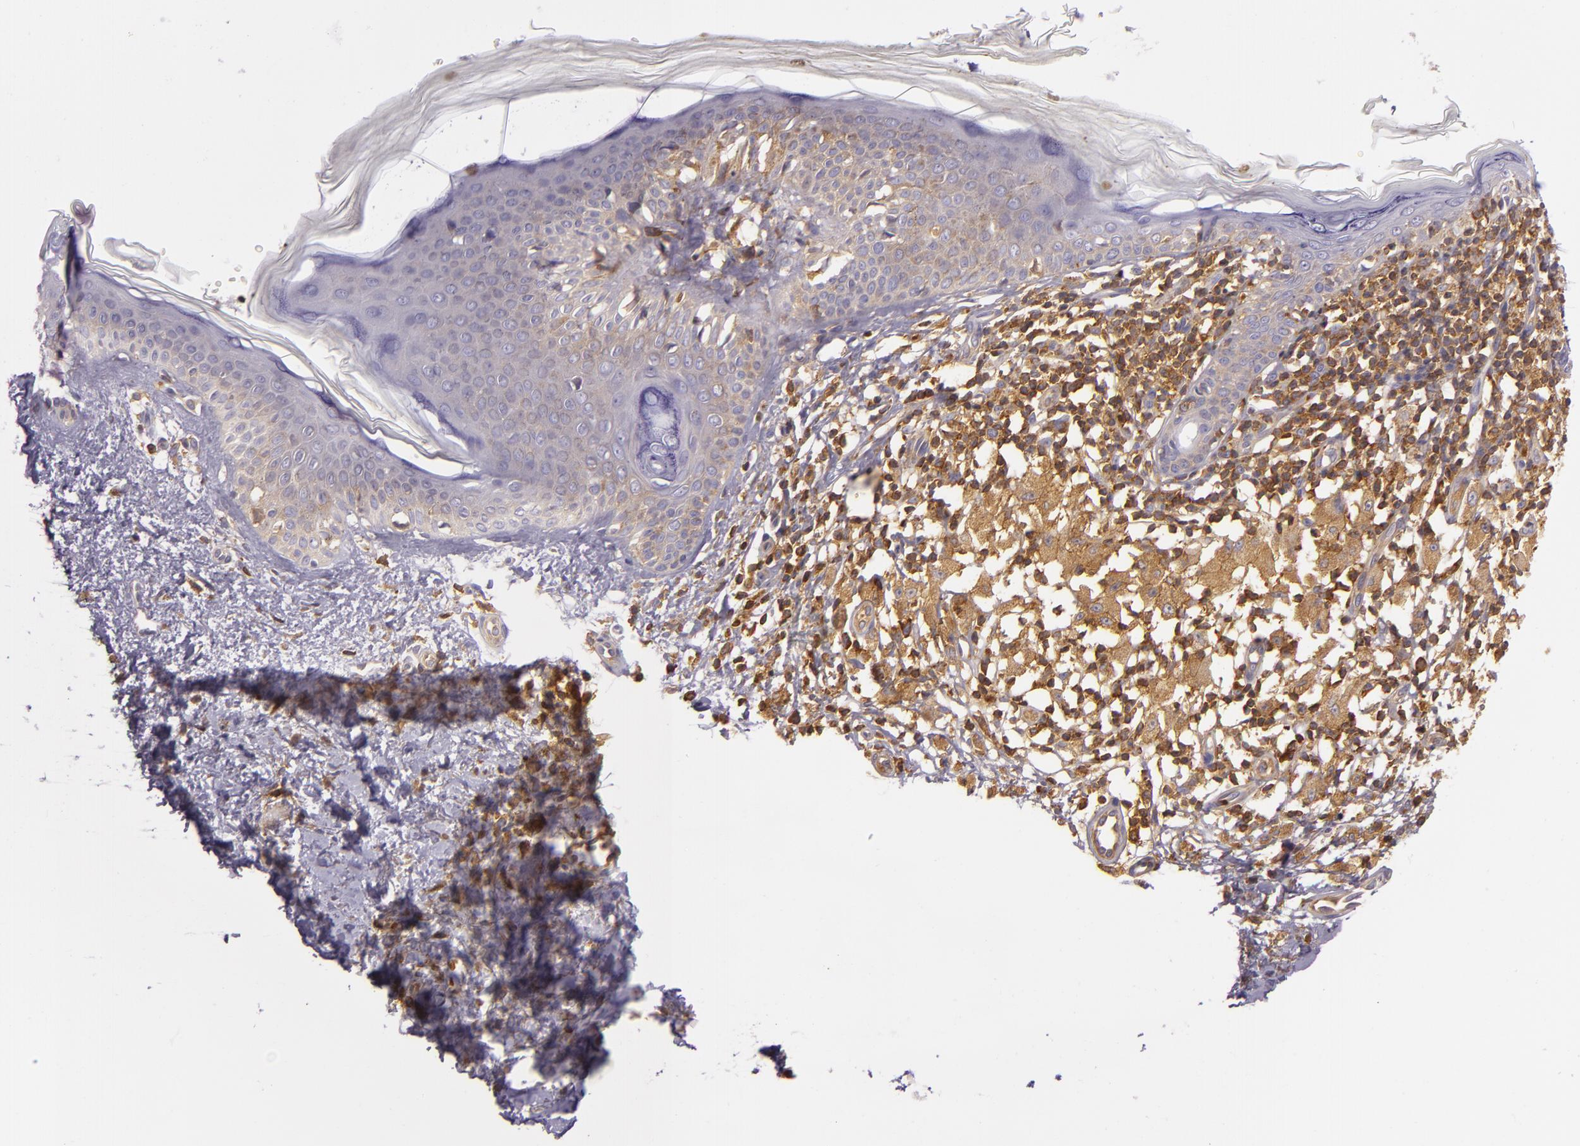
{"staining": {"intensity": "moderate", "quantity": ">75%", "location": "cytoplasmic/membranous"}, "tissue": "melanoma", "cell_type": "Tumor cells", "image_type": "cancer", "snomed": [{"axis": "morphology", "description": "Malignant melanoma, NOS"}, {"axis": "topography", "description": "Skin"}], "caption": "Protein staining displays moderate cytoplasmic/membranous positivity in about >75% of tumor cells in malignant melanoma.", "gene": "TLN1", "patient": {"sex": "male", "age": 88}}